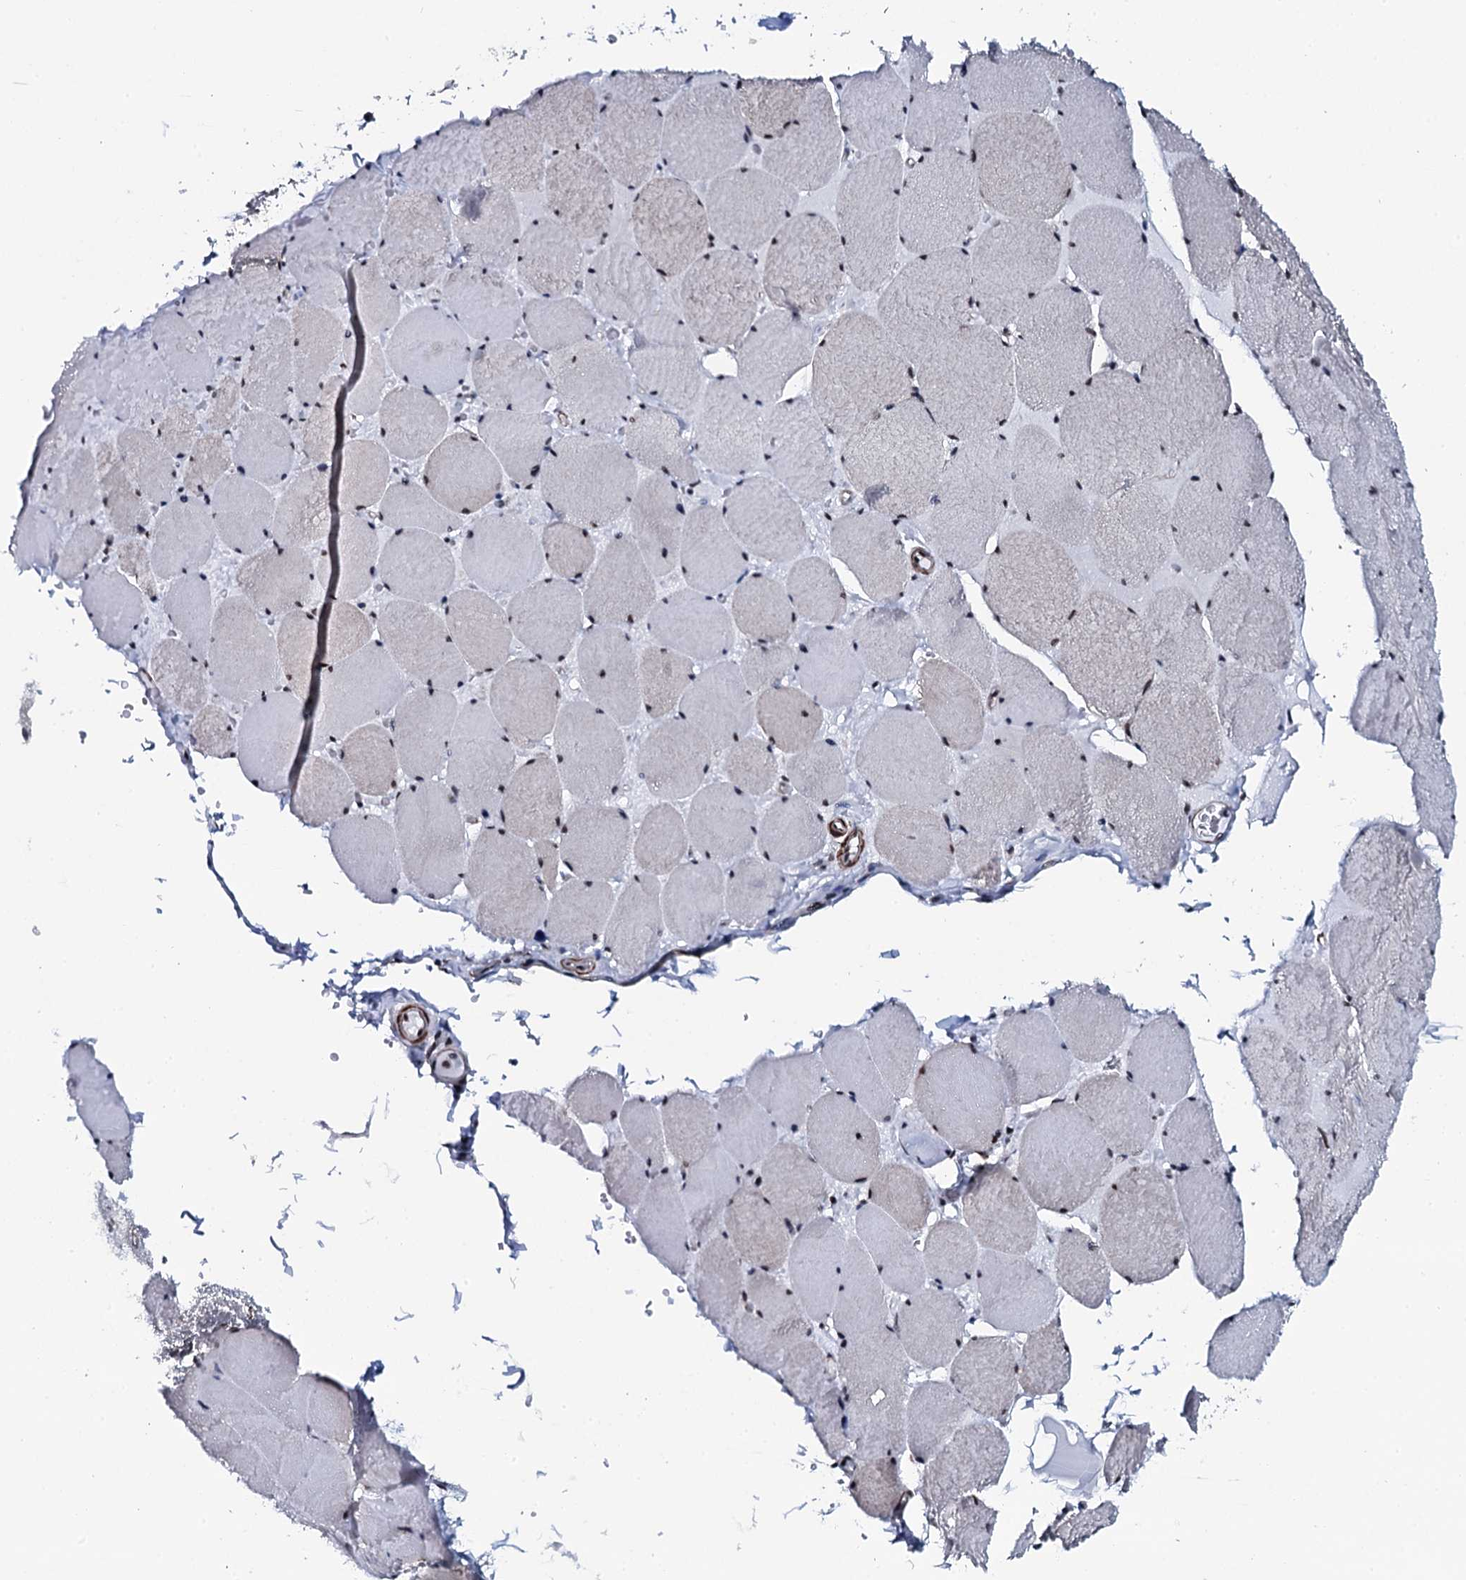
{"staining": {"intensity": "weak", "quantity": "25%-75%", "location": "nuclear"}, "tissue": "skeletal muscle", "cell_type": "Myocytes", "image_type": "normal", "snomed": [{"axis": "morphology", "description": "Normal tissue, NOS"}, {"axis": "topography", "description": "Skeletal muscle"}, {"axis": "topography", "description": "Head-Neck"}], "caption": "Brown immunohistochemical staining in normal skeletal muscle reveals weak nuclear positivity in approximately 25%-75% of myocytes.", "gene": "CWC15", "patient": {"sex": "male", "age": 66}}